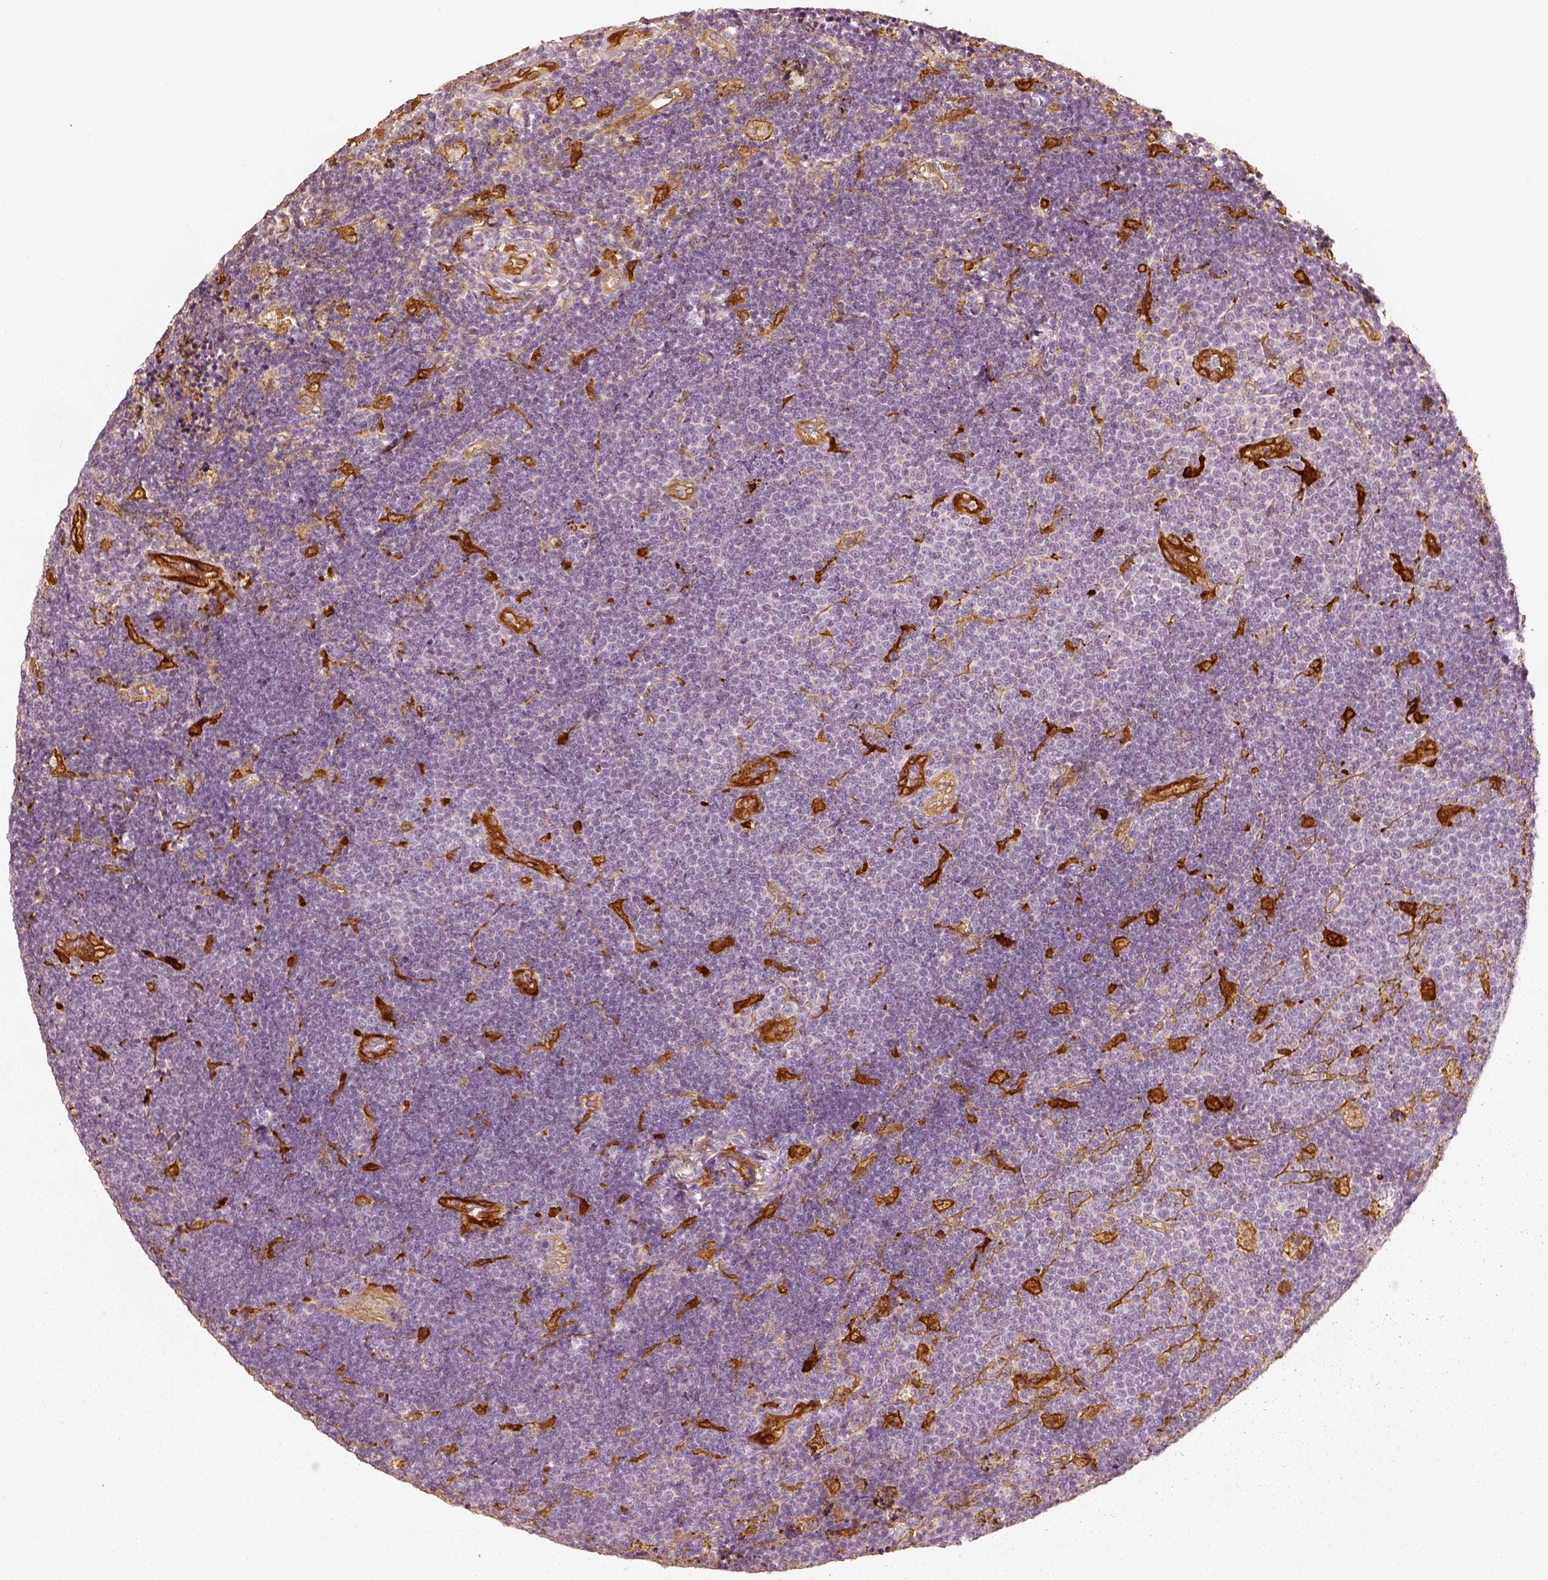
{"staining": {"intensity": "negative", "quantity": "none", "location": "none"}, "tissue": "lymphoma", "cell_type": "Tumor cells", "image_type": "cancer", "snomed": [{"axis": "morphology", "description": "Malignant lymphoma, non-Hodgkin's type, Low grade"}, {"axis": "topography", "description": "Brain"}], "caption": "This is a histopathology image of immunohistochemistry (IHC) staining of low-grade malignant lymphoma, non-Hodgkin's type, which shows no staining in tumor cells.", "gene": "FSCN1", "patient": {"sex": "female", "age": 66}}